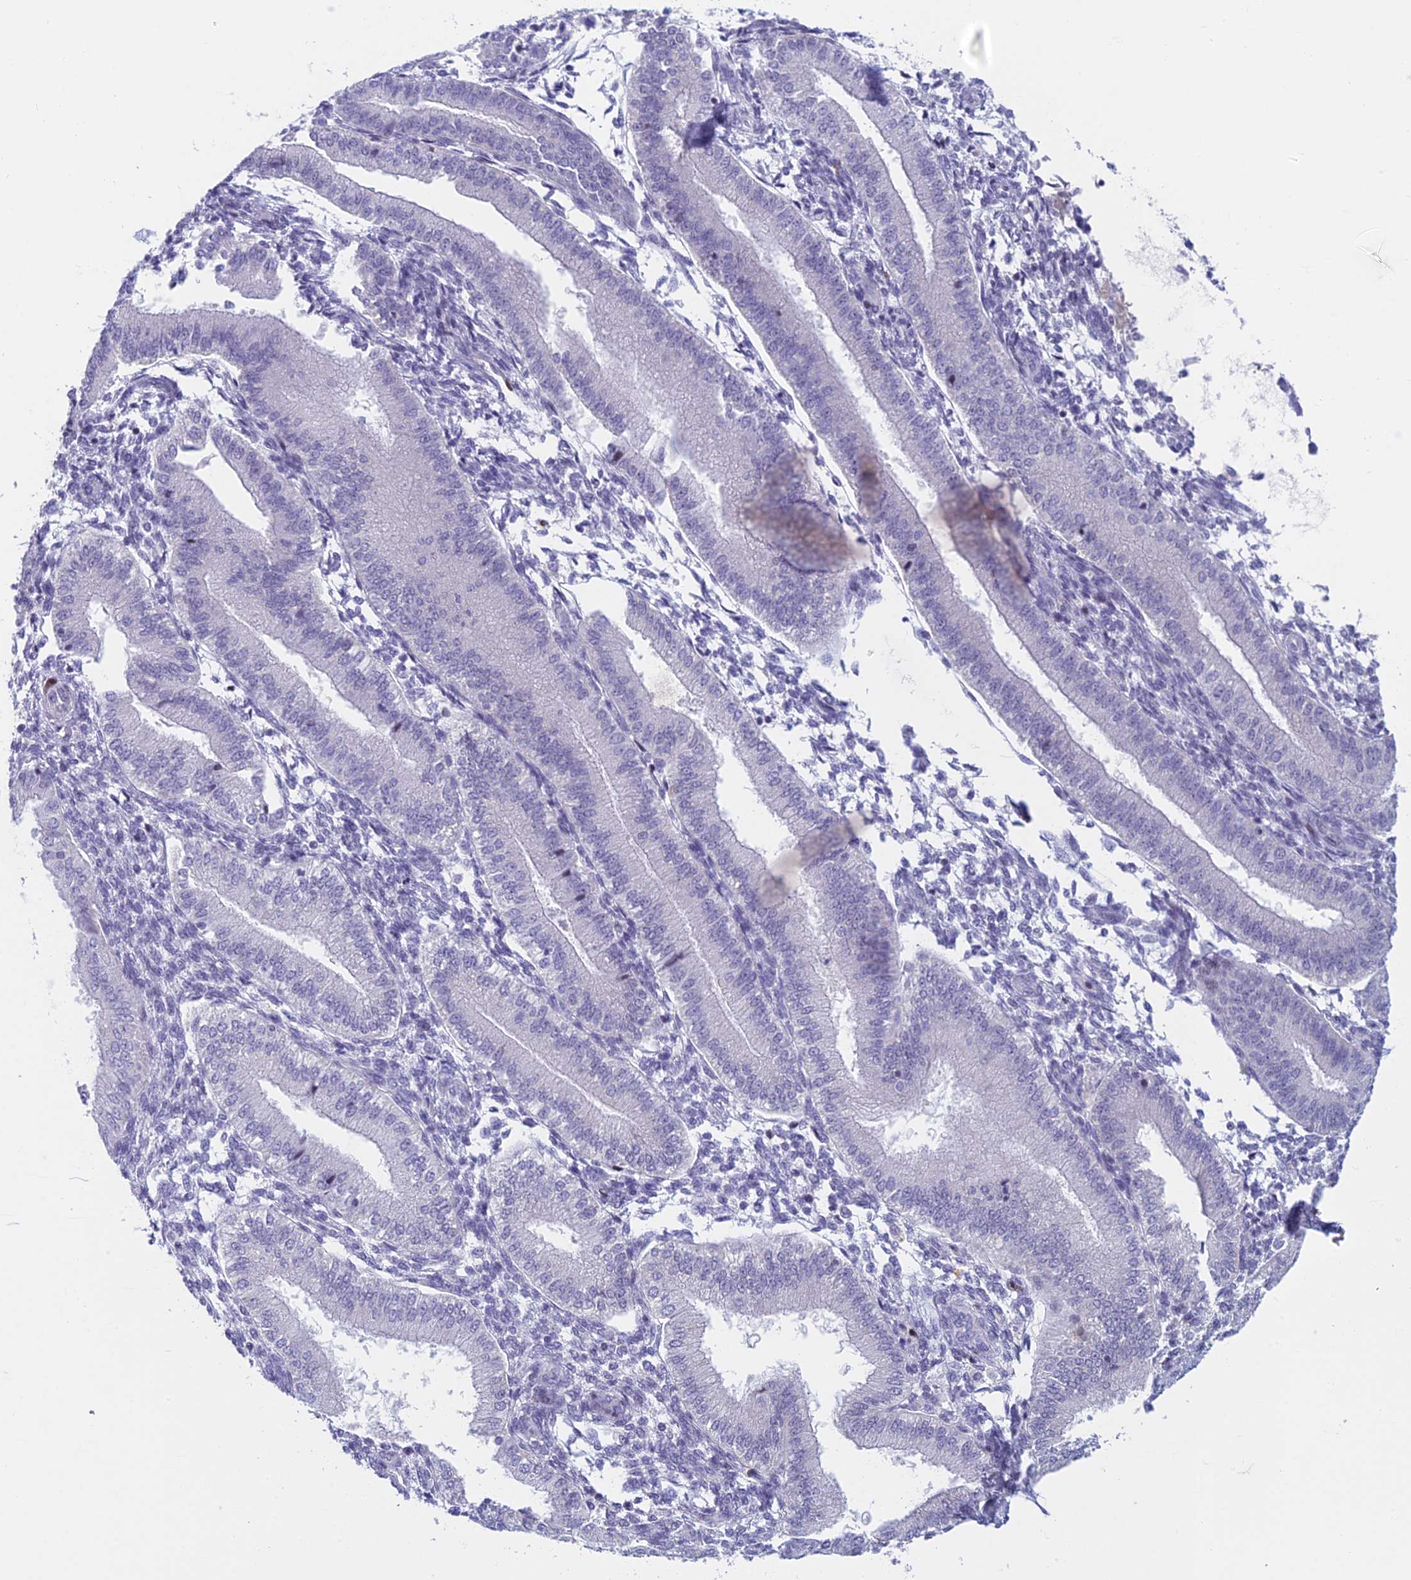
{"staining": {"intensity": "negative", "quantity": "none", "location": "none"}, "tissue": "endometrium", "cell_type": "Cells in endometrial stroma", "image_type": "normal", "snomed": [{"axis": "morphology", "description": "Normal tissue, NOS"}, {"axis": "topography", "description": "Endometrium"}], "caption": "The immunohistochemistry image has no significant expression in cells in endometrial stroma of endometrium.", "gene": "REXO5", "patient": {"sex": "female", "age": 39}}